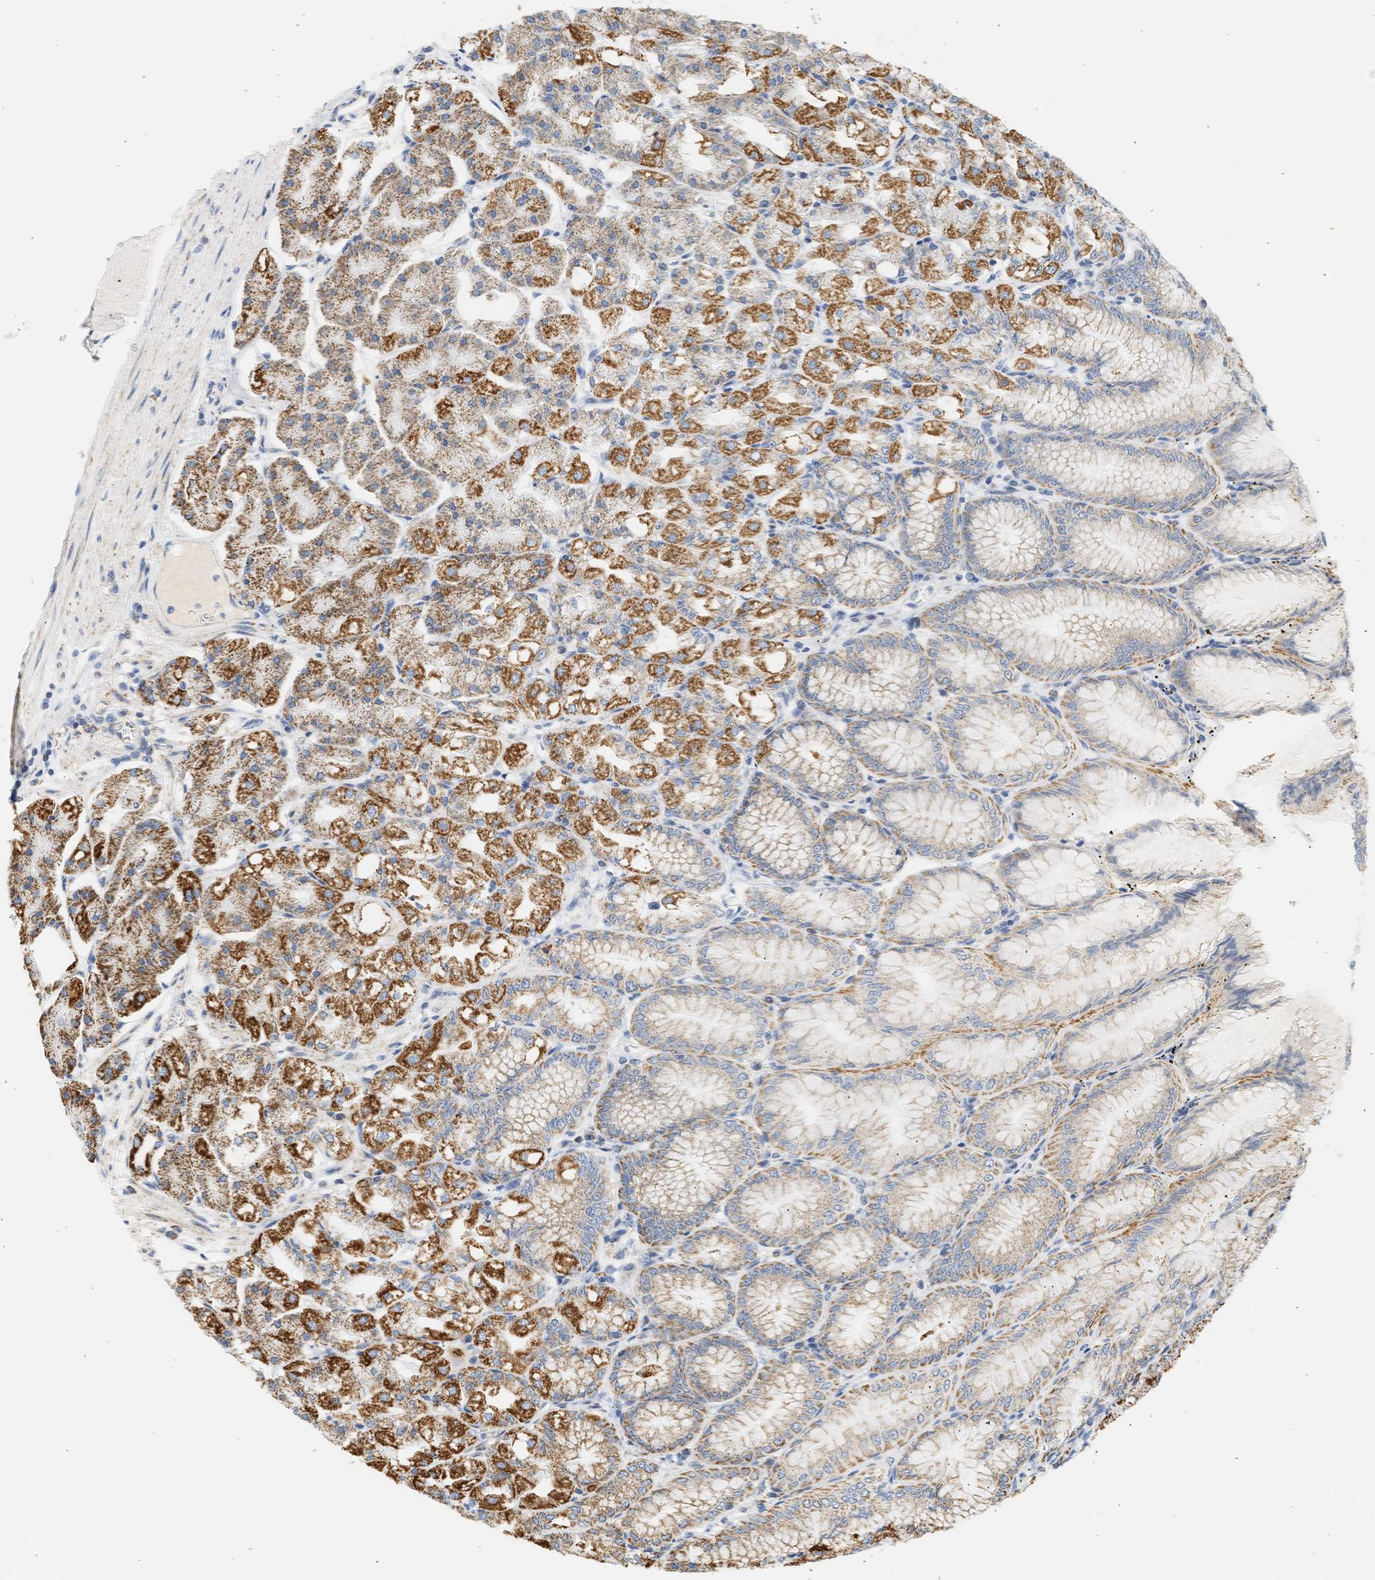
{"staining": {"intensity": "strong", "quantity": "25%-75%", "location": "cytoplasmic/membranous"}, "tissue": "stomach", "cell_type": "Glandular cells", "image_type": "normal", "snomed": [{"axis": "morphology", "description": "Normal tissue, NOS"}, {"axis": "topography", "description": "Stomach, lower"}], "caption": "An image showing strong cytoplasmic/membranous expression in approximately 25%-75% of glandular cells in normal stomach, as visualized by brown immunohistochemical staining.", "gene": "GRPEL2", "patient": {"sex": "male", "age": 71}}